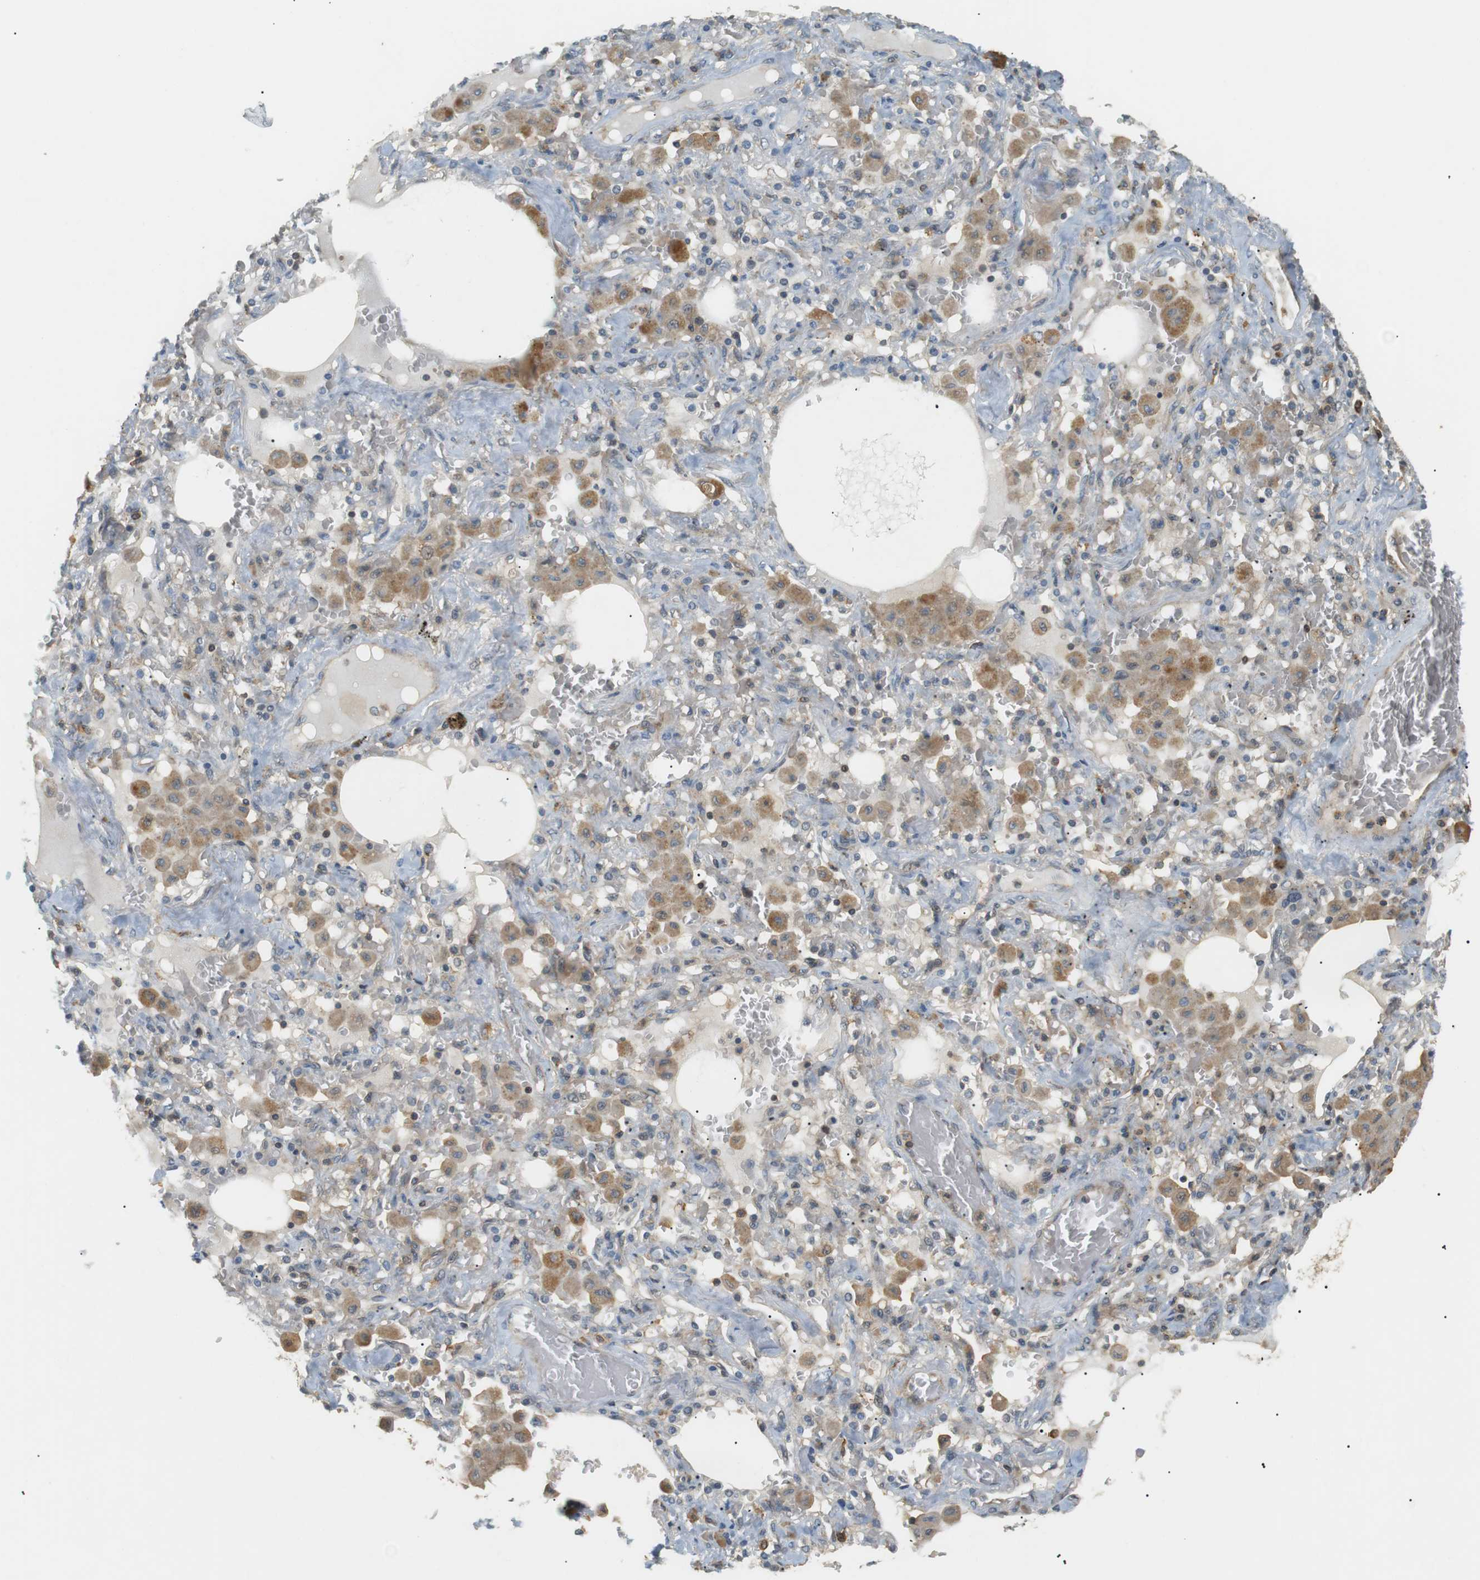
{"staining": {"intensity": "negative", "quantity": "none", "location": "none"}, "tissue": "lung cancer", "cell_type": "Tumor cells", "image_type": "cancer", "snomed": [{"axis": "morphology", "description": "Squamous cell carcinoma, NOS"}, {"axis": "topography", "description": "Lung"}], "caption": "Lung cancer stained for a protein using immunohistochemistry reveals no positivity tumor cells.", "gene": "P2RY1", "patient": {"sex": "female", "age": 47}}